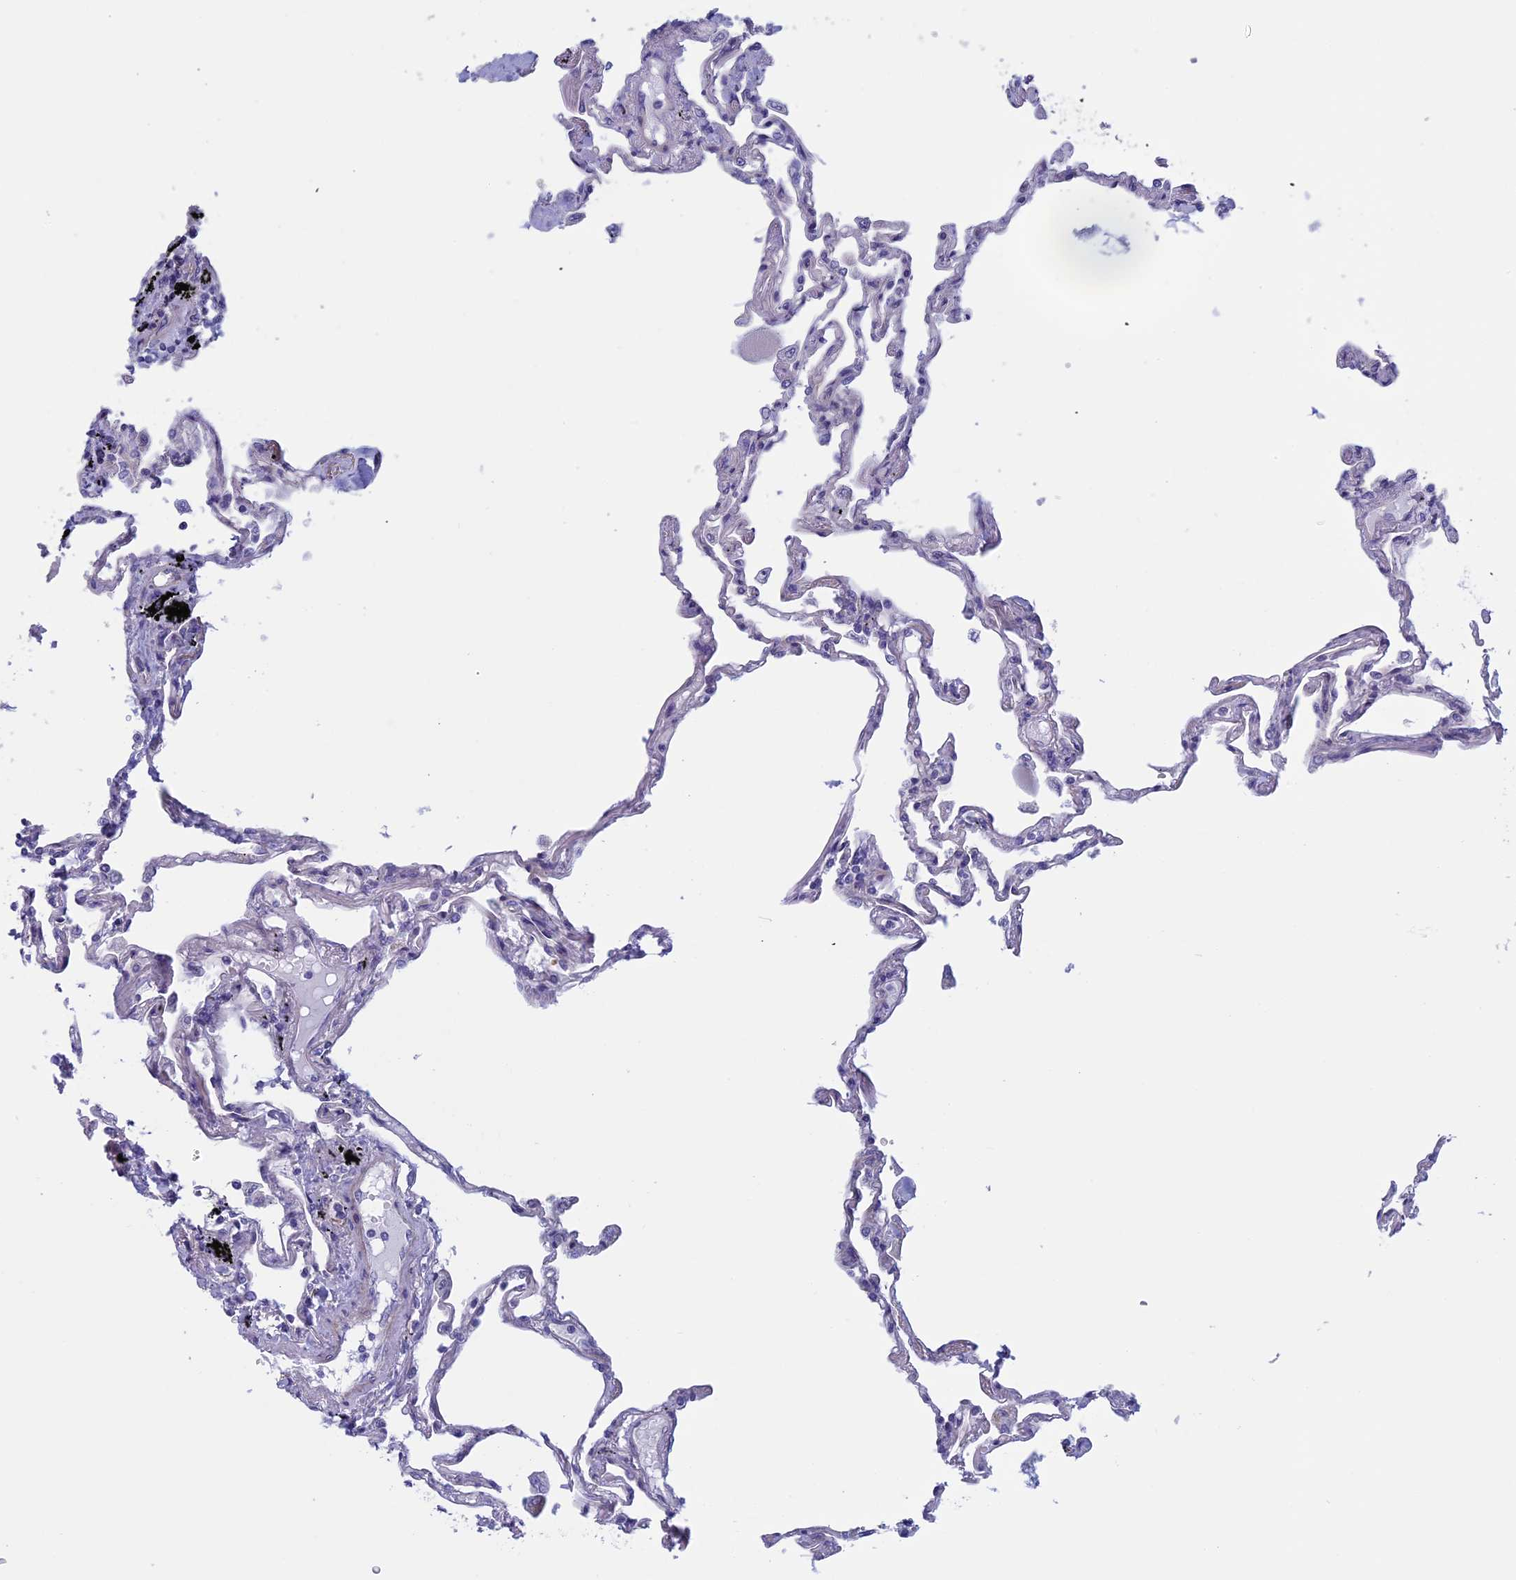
{"staining": {"intensity": "negative", "quantity": "none", "location": "none"}, "tissue": "lung", "cell_type": "Alveolar cells", "image_type": "normal", "snomed": [{"axis": "morphology", "description": "Normal tissue, NOS"}, {"axis": "topography", "description": "Lung"}], "caption": "Immunohistochemistry image of normal lung: human lung stained with DAB (3,3'-diaminobenzidine) demonstrates no significant protein staining in alveolar cells. (DAB (3,3'-diaminobenzidine) IHC visualized using brightfield microscopy, high magnification).", "gene": "CNOT6L", "patient": {"sex": "female", "age": 67}}